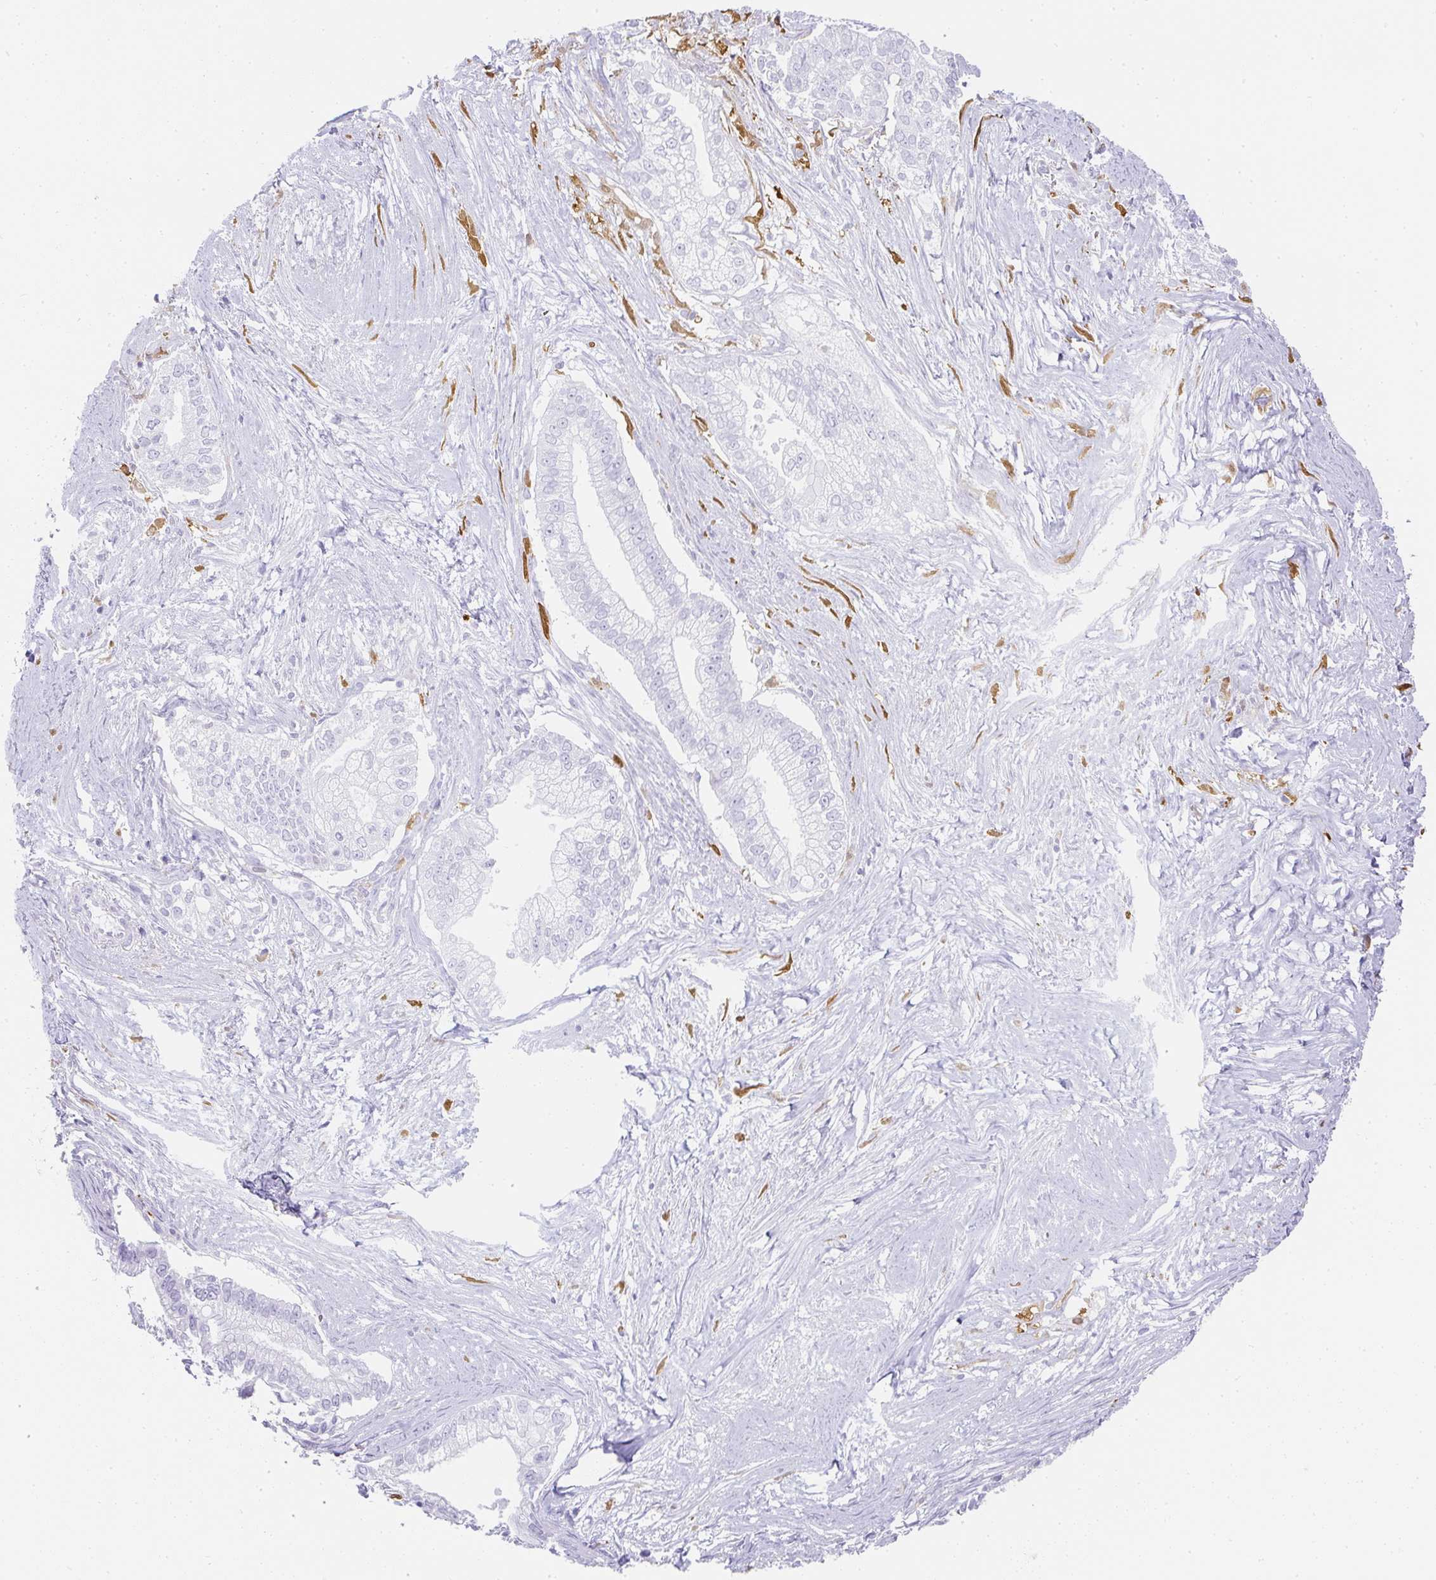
{"staining": {"intensity": "negative", "quantity": "none", "location": "none"}, "tissue": "pancreatic cancer", "cell_type": "Tumor cells", "image_type": "cancer", "snomed": [{"axis": "morphology", "description": "Adenocarcinoma, NOS"}, {"axis": "topography", "description": "Pancreas"}], "caption": "Photomicrograph shows no protein expression in tumor cells of adenocarcinoma (pancreatic) tissue.", "gene": "HK3", "patient": {"sex": "male", "age": 70}}